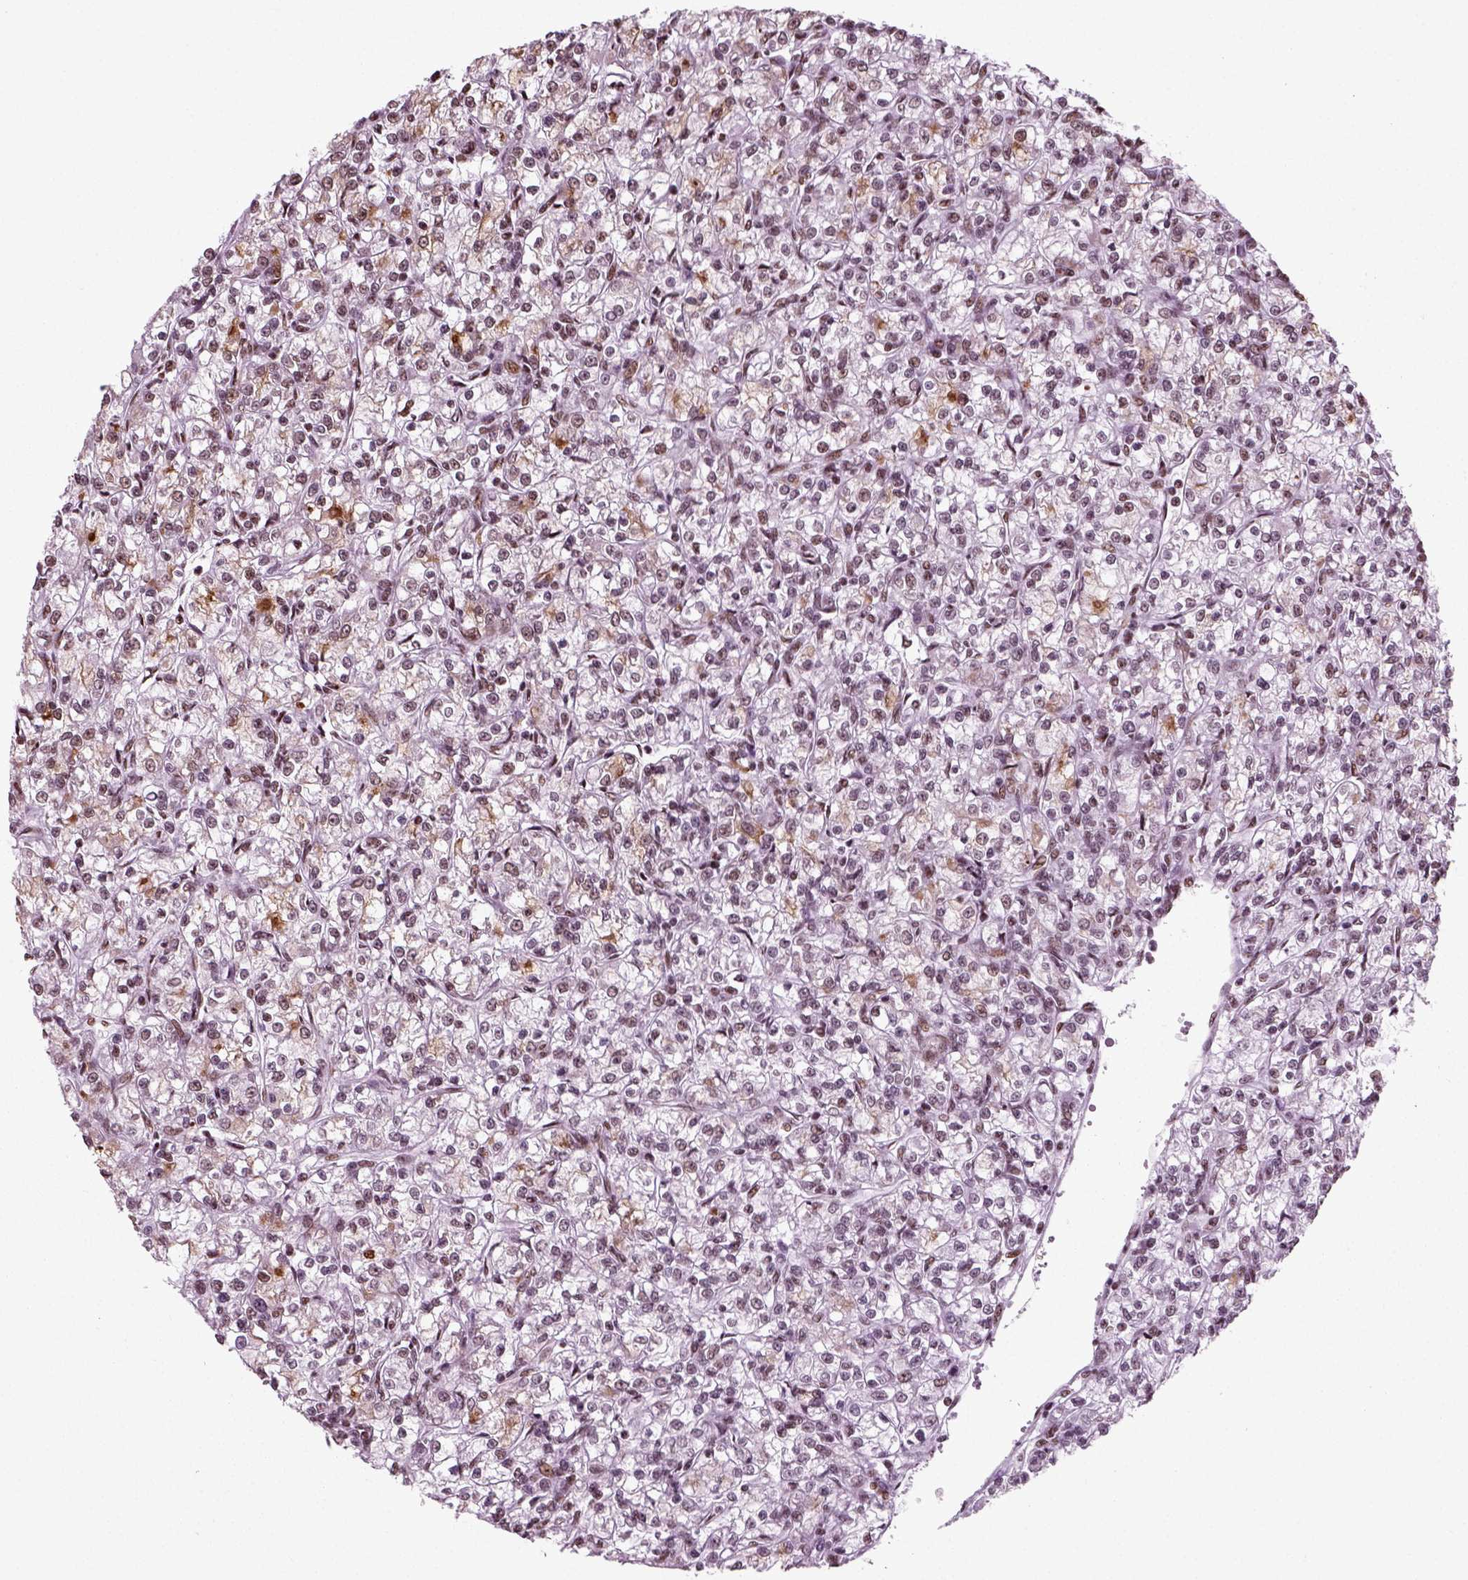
{"staining": {"intensity": "negative", "quantity": "none", "location": "none"}, "tissue": "renal cancer", "cell_type": "Tumor cells", "image_type": "cancer", "snomed": [{"axis": "morphology", "description": "Adenocarcinoma, NOS"}, {"axis": "topography", "description": "Kidney"}], "caption": "The histopathology image displays no significant positivity in tumor cells of adenocarcinoma (renal).", "gene": "POLR1H", "patient": {"sex": "female", "age": 59}}